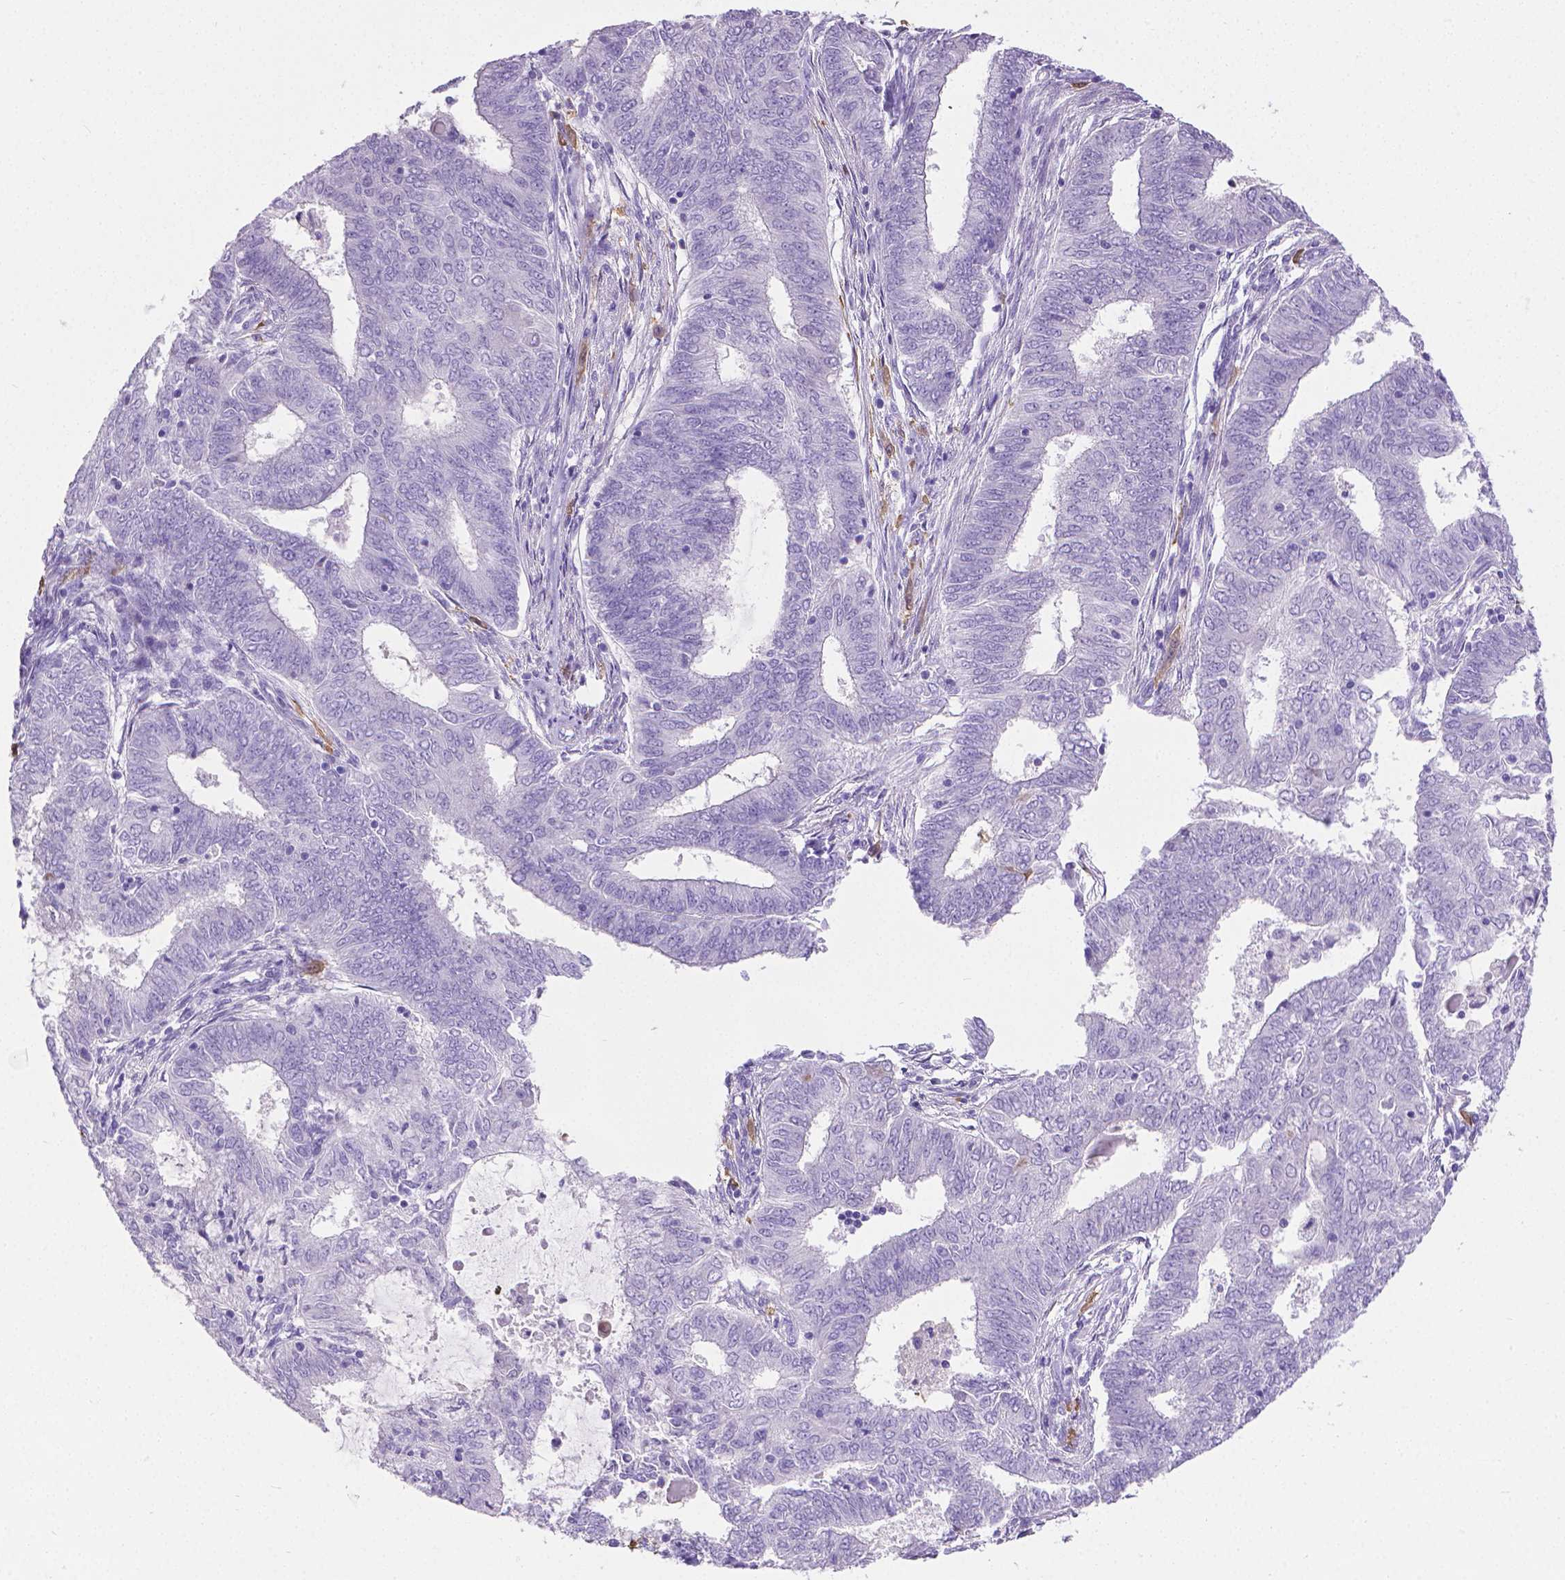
{"staining": {"intensity": "negative", "quantity": "none", "location": "none"}, "tissue": "endometrial cancer", "cell_type": "Tumor cells", "image_type": "cancer", "snomed": [{"axis": "morphology", "description": "Adenocarcinoma, NOS"}, {"axis": "topography", "description": "Endometrium"}], "caption": "Tumor cells are negative for brown protein staining in endometrial cancer (adenocarcinoma). The staining is performed using DAB brown chromogen with nuclei counter-stained in using hematoxylin.", "gene": "PNMA2", "patient": {"sex": "female", "age": 62}}